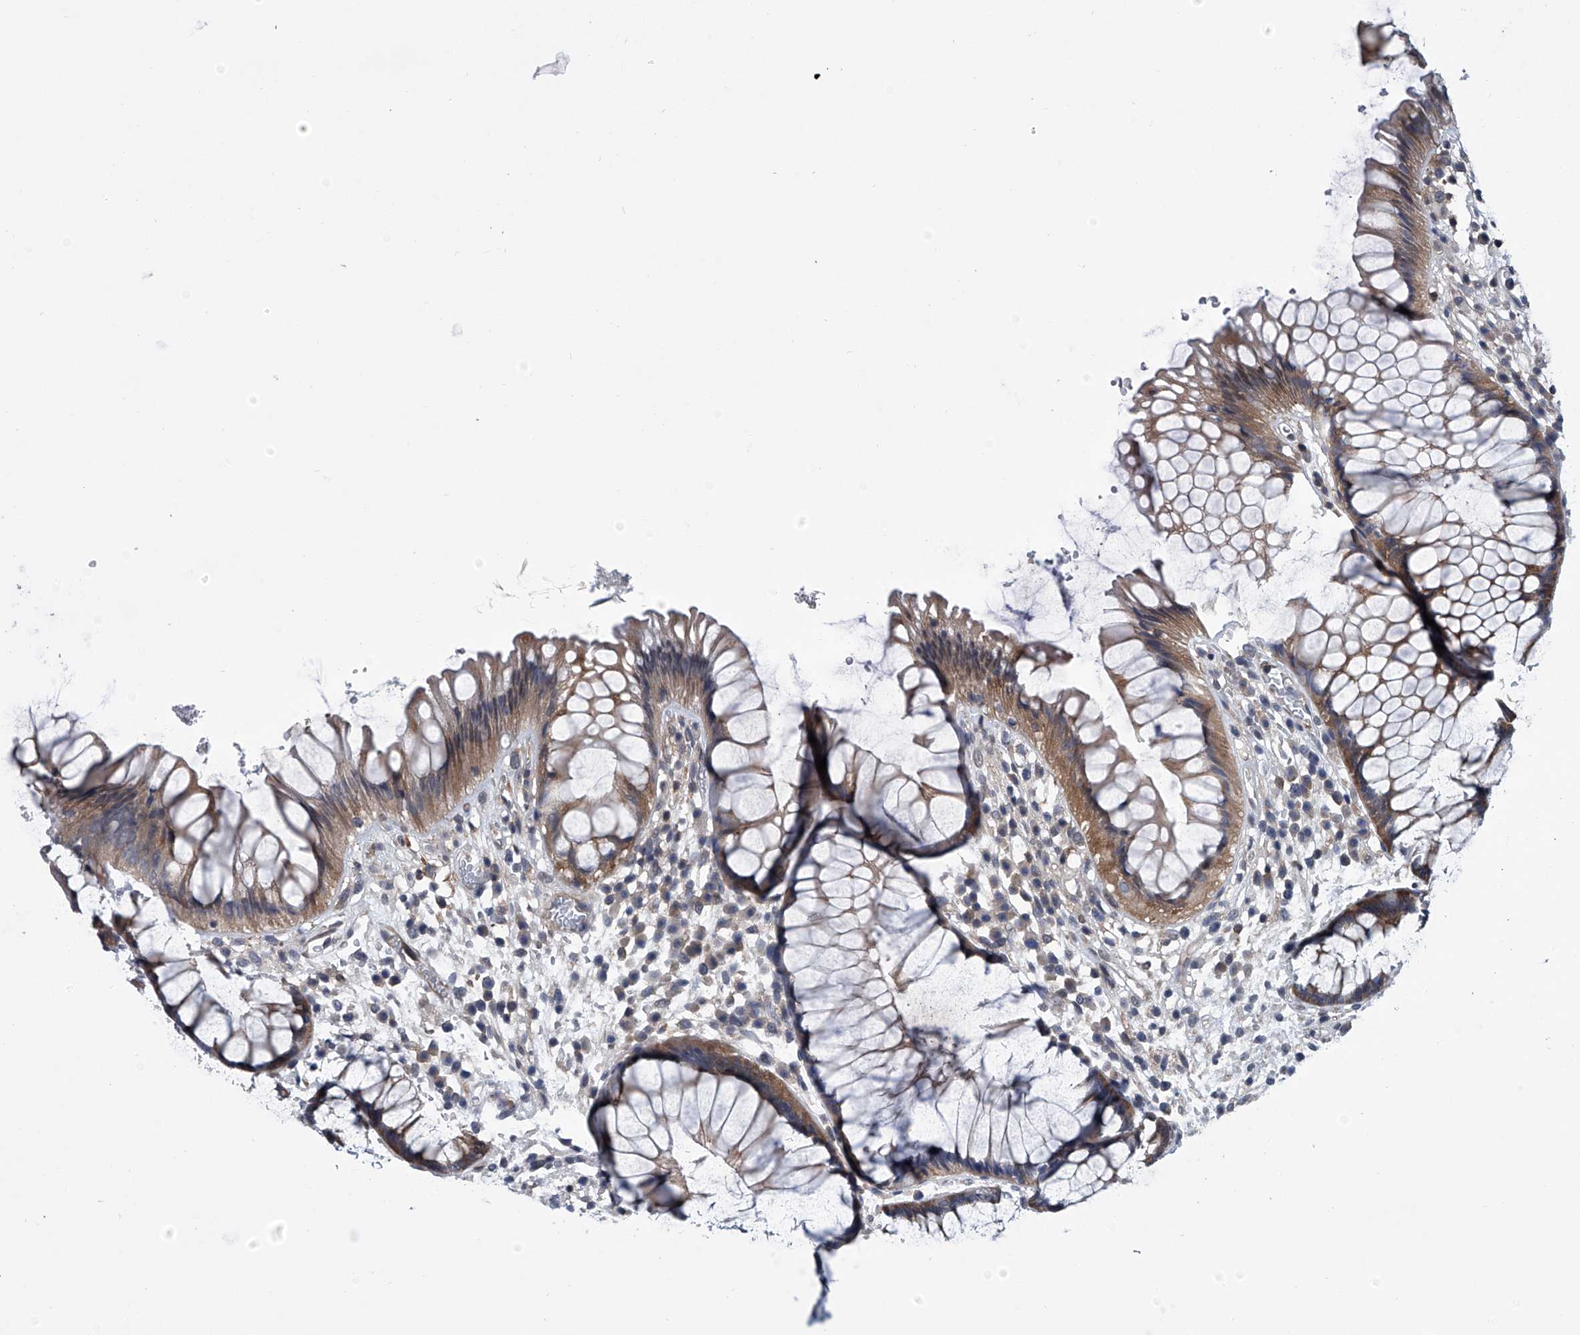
{"staining": {"intensity": "moderate", "quantity": ">75%", "location": "cytoplasmic/membranous"}, "tissue": "rectum", "cell_type": "Glandular cells", "image_type": "normal", "snomed": [{"axis": "morphology", "description": "Normal tissue, NOS"}, {"axis": "topography", "description": "Rectum"}], "caption": "Immunohistochemical staining of normal human rectum shows moderate cytoplasmic/membranous protein positivity in approximately >75% of glandular cells.", "gene": "PPP2R5D", "patient": {"sex": "male", "age": 51}}